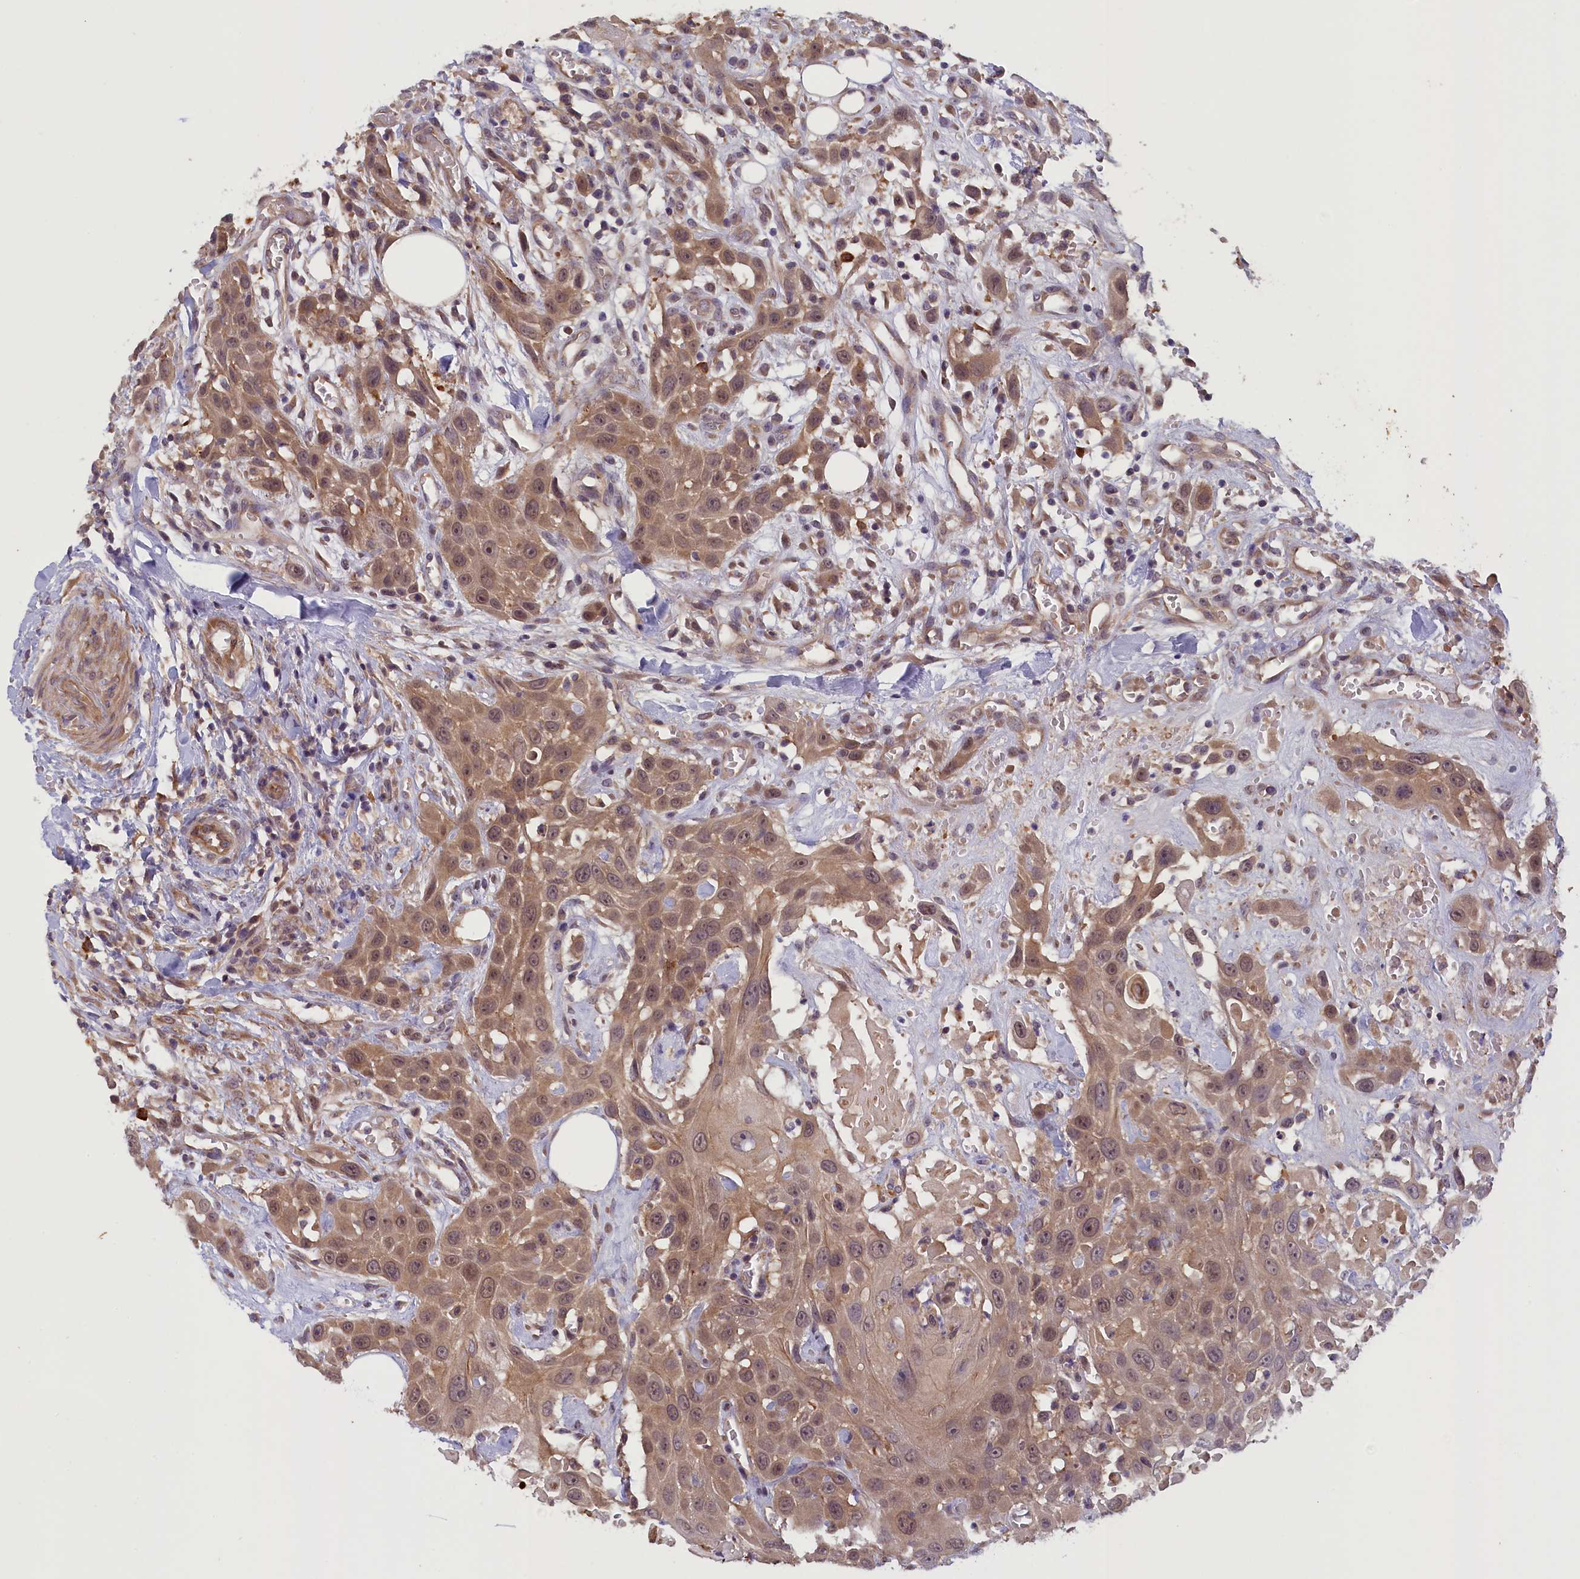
{"staining": {"intensity": "moderate", "quantity": ">75%", "location": "cytoplasmic/membranous"}, "tissue": "head and neck cancer", "cell_type": "Tumor cells", "image_type": "cancer", "snomed": [{"axis": "morphology", "description": "Squamous cell carcinoma, NOS"}, {"axis": "topography", "description": "Head-Neck"}], "caption": "Immunohistochemistry (DAB (3,3'-diaminobenzidine)) staining of human head and neck squamous cell carcinoma demonstrates moderate cytoplasmic/membranous protein expression in approximately >75% of tumor cells.", "gene": "CCDC9B", "patient": {"sex": "male", "age": 81}}